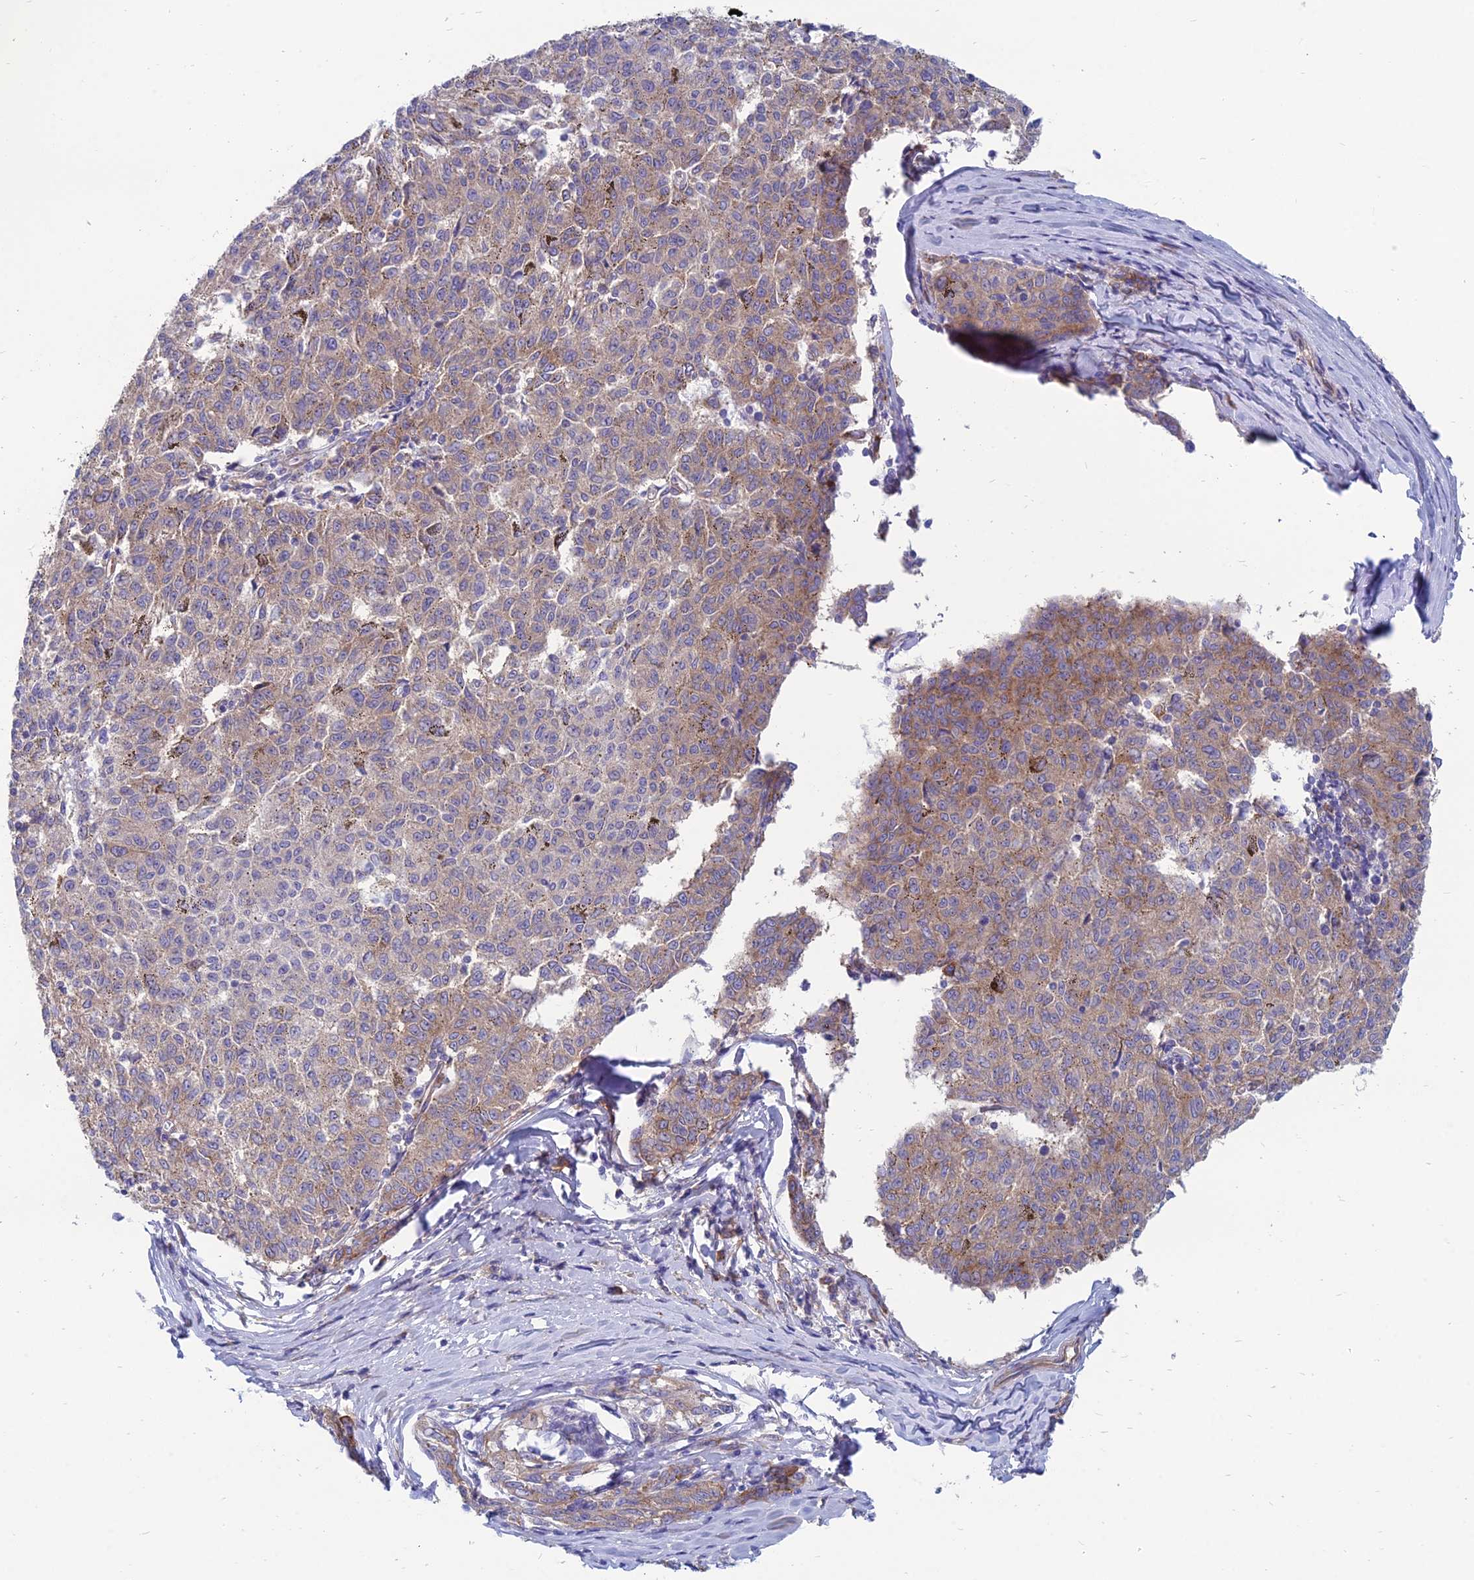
{"staining": {"intensity": "moderate", "quantity": ">75%", "location": "cytoplasmic/membranous"}, "tissue": "melanoma", "cell_type": "Tumor cells", "image_type": "cancer", "snomed": [{"axis": "morphology", "description": "Malignant melanoma, NOS"}, {"axis": "topography", "description": "Skin"}], "caption": "Immunohistochemistry (IHC) of melanoma shows medium levels of moderate cytoplasmic/membranous staining in about >75% of tumor cells.", "gene": "TXLNA", "patient": {"sex": "female", "age": 72}}